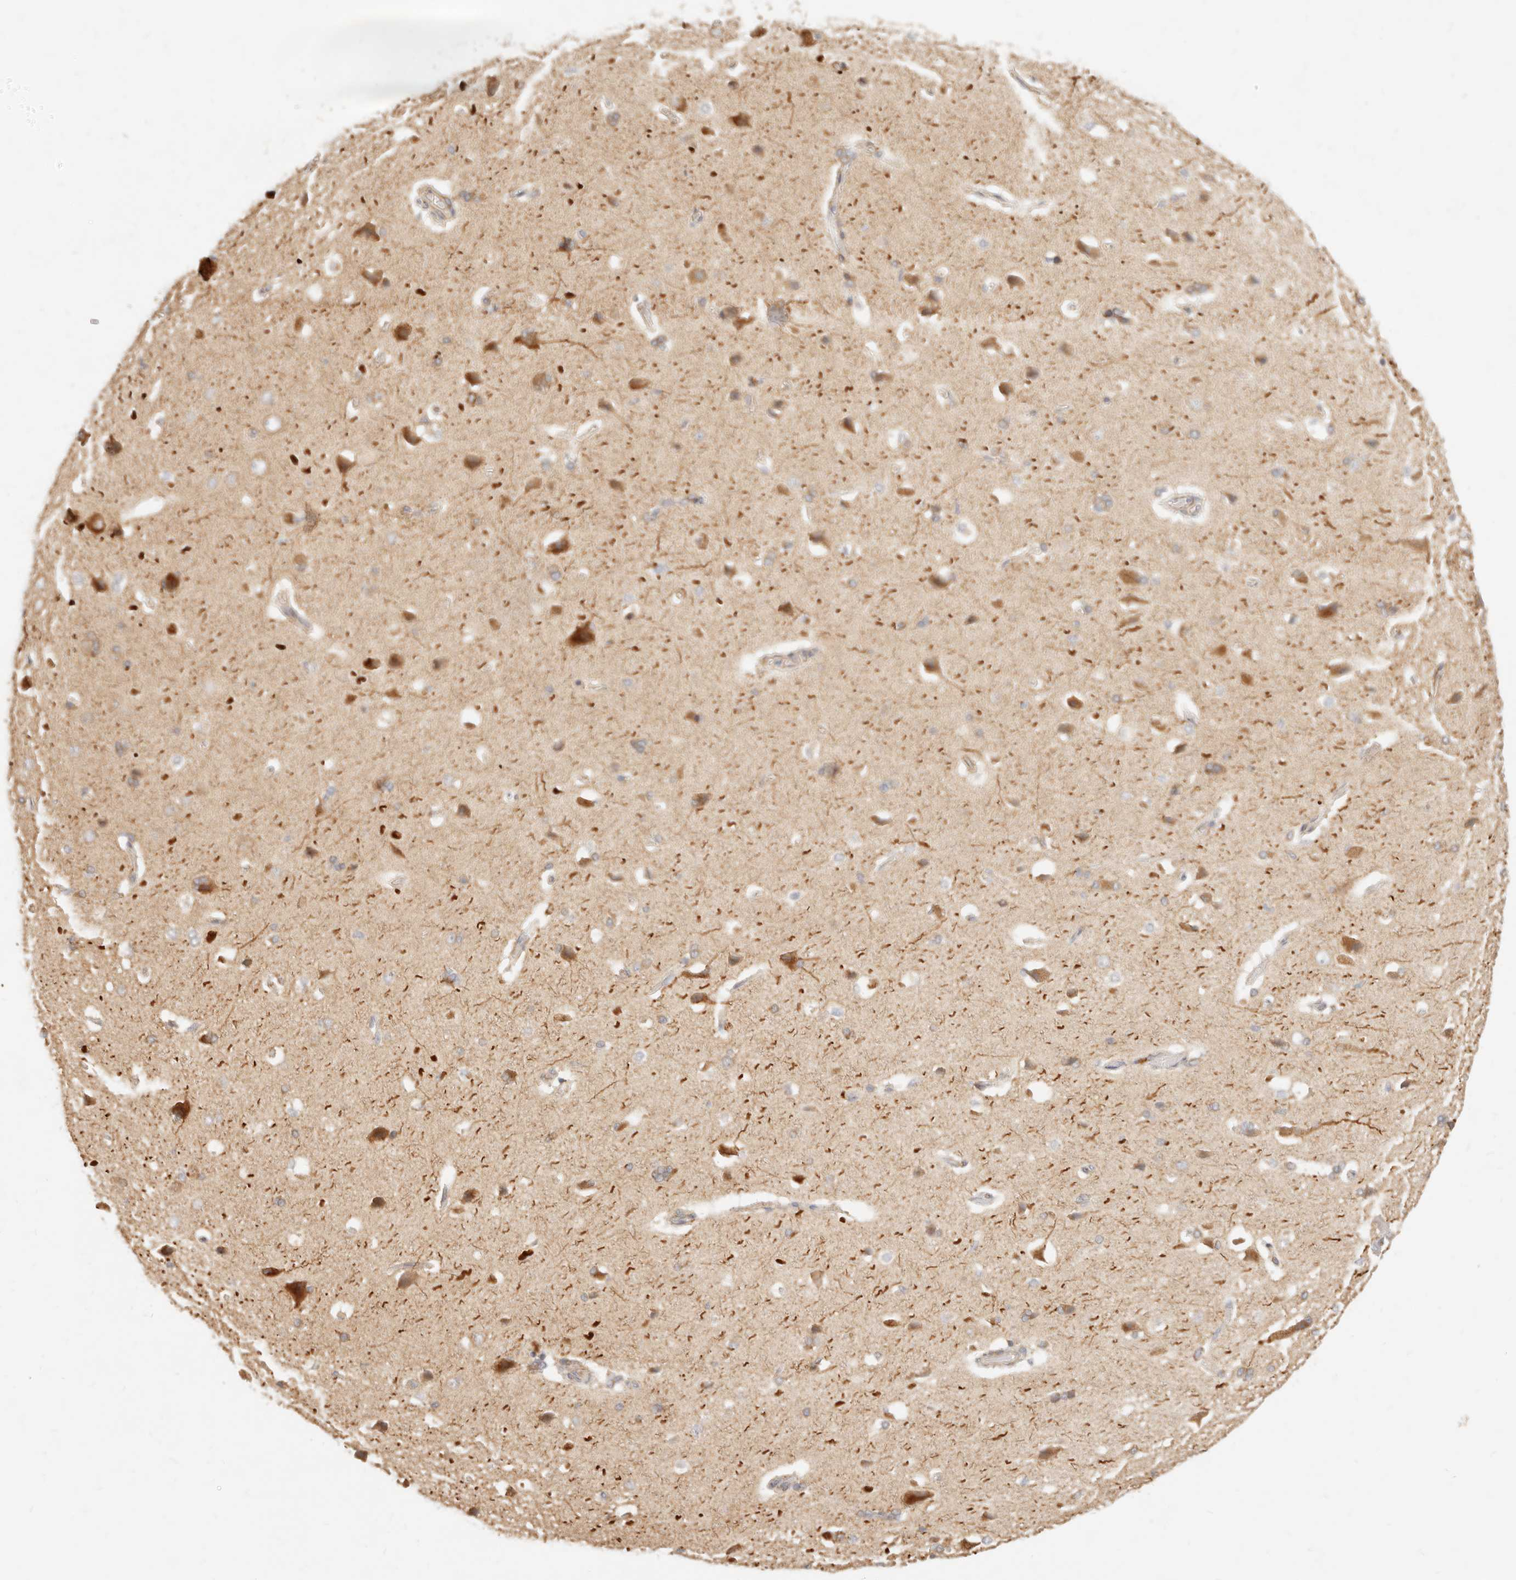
{"staining": {"intensity": "weak", "quantity": "25%-75%", "location": "cytoplasmic/membranous"}, "tissue": "cerebral cortex", "cell_type": "Endothelial cells", "image_type": "normal", "snomed": [{"axis": "morphology", "description": "Normal tissue, NOS"}, {"axis": "topography", "description": "Cerebral cortex"}], "caption": "Cerebral cortex stained with DAB (3,3'-diaminobenzidine) immunohistochemistry displays low levels of weak cytoplasmic/membranous expression in approximately 25%-75% of endothelial cells. Using DAB (3,3'-diaminobenzidine) (brown) and hematoxylin (blue) stains, captured at high magnification using brightfield microscopy.", "gene": "RUBCNL", "patient": {"sex": "male", "age": 62}}